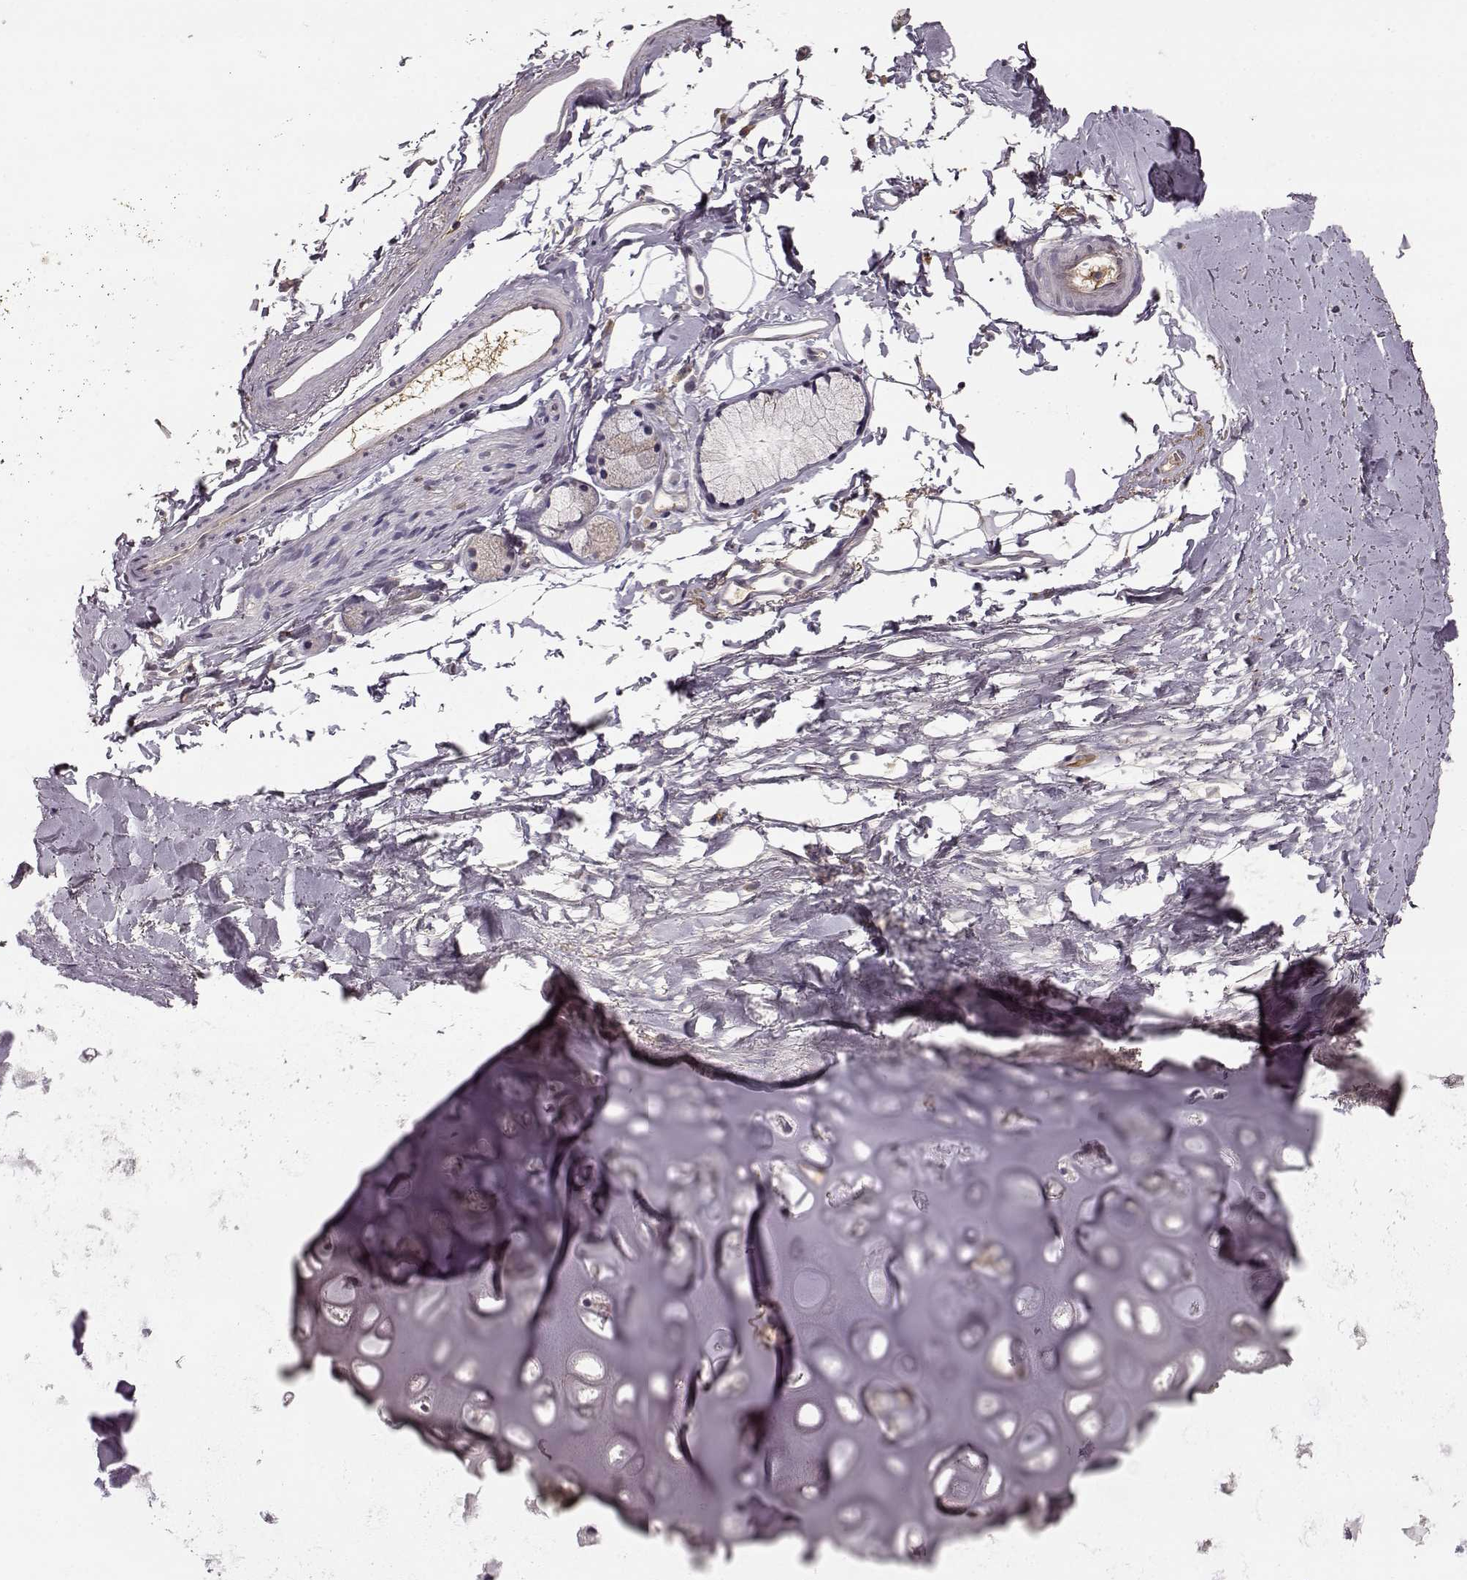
{"staining": {"intensity": "negative", "quantity": "none", "location": "none"}, "tissue": "adipose tissue", "cell_type": "Adipocytes", "image_type": "normal", "snomed": [{"axis": "morphology", "description": "Normal tissue, NOS"}, {"axis": "morphology", "description": "Squamous cell carcinoma, NOS"}, {"axis": "topography", "description": "Cartilage tissue"}, {"axis": "topography", "description": "Bronchus"}], "caption": "Adipocytes are negative for brown protein staining in unremarkable adipose tissue. Nuclei are stained in blue.", "gene": "YJEFN3", "patient": {"sex": "male", "age": 72}}